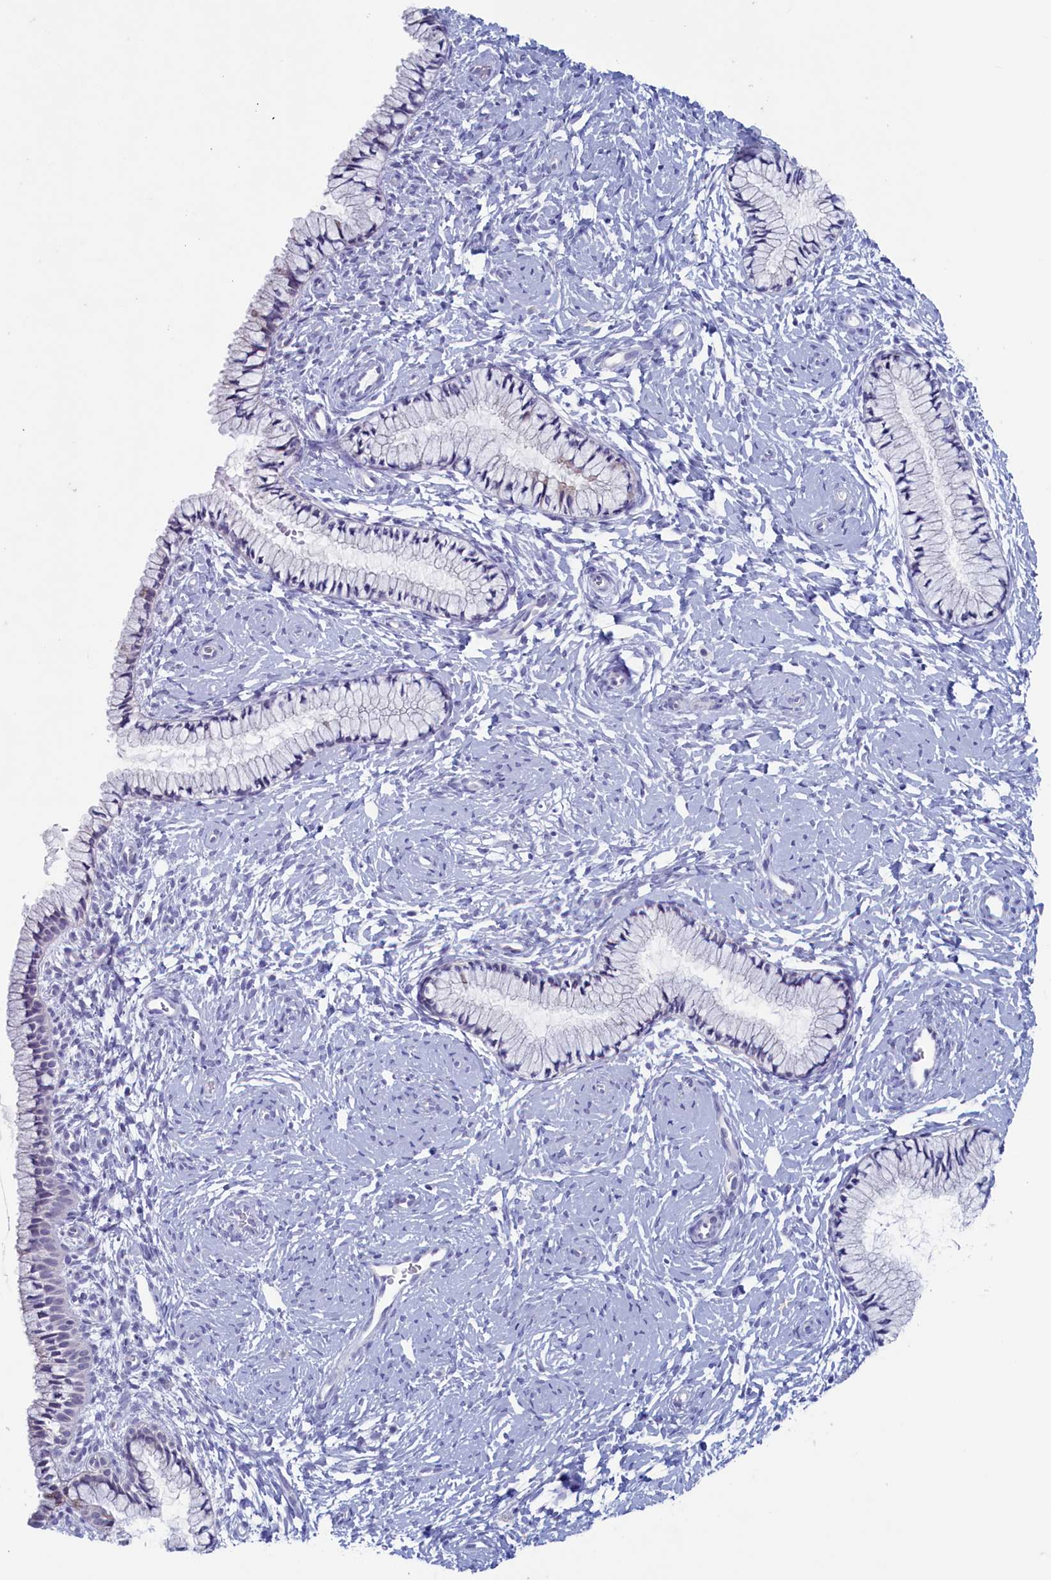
{"staining": {"intensity": "negative", "quantity": "none", "location": "none"}, "tissue": "cervix", "cell_type": "Glandular cells", "image_type": "normal", "snomed": [{"axis": "morphology", "description": "Normal tissue, NOS"}, {"axis": "topography", "description": "Cervix"}], "caption": "IHC of unremarkable human cervix exhibits no expression in glandular cells.", "gene": "WDR76", "patient": {"sex": "female", "age": 33}}